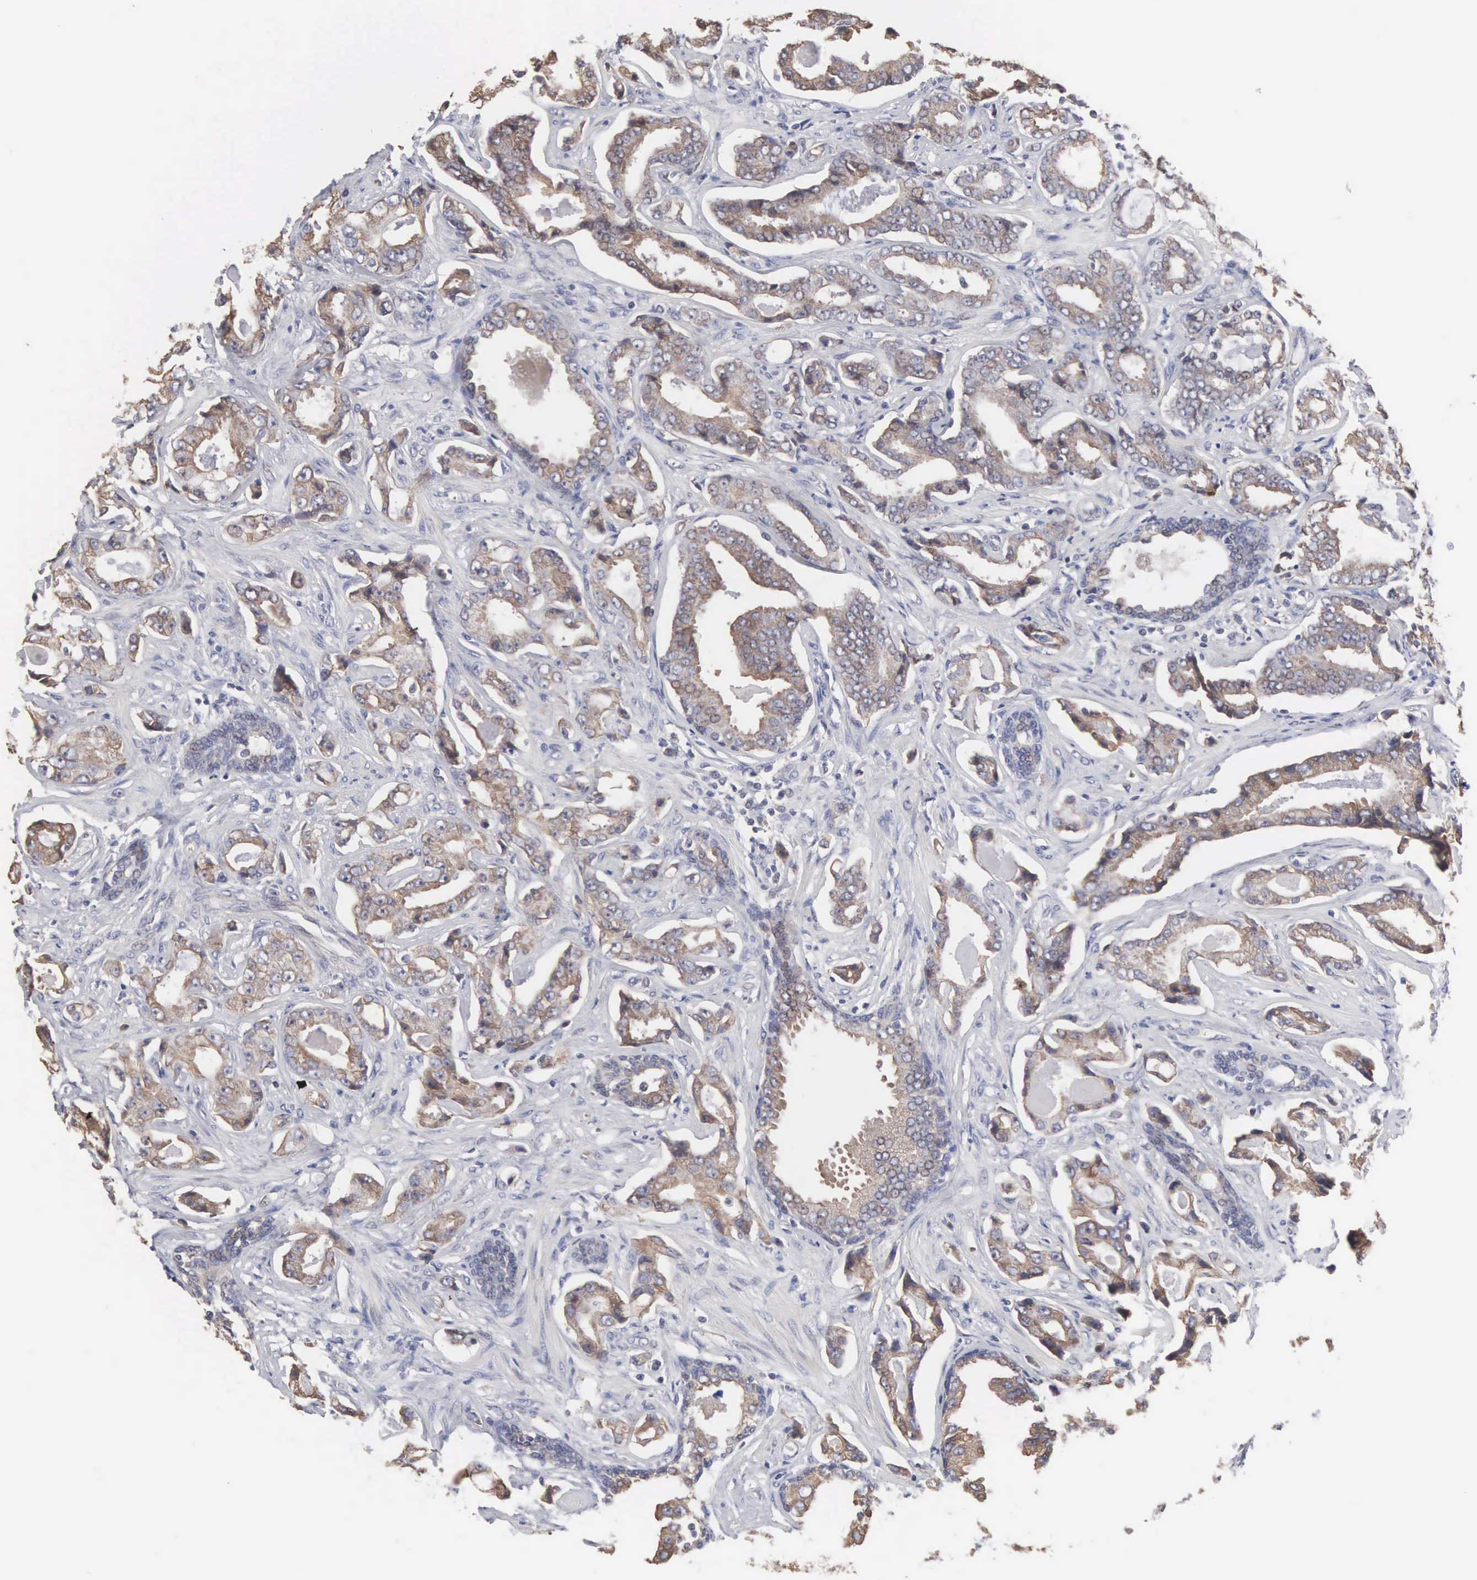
{"staining": {"intensity": "moderate", "quantity": ">75%", "location": "cytoplasmic/membranous"}, "tissue": "prostate cancer", "cell_type": "Tumor cells", "image_type": "cancer", "snomed": [{"axis": "morphology", "description": "Adenocarcinoma, Low grade"}, {"axis": "topography", "description": "Prostate"}], "caption": "Moderate cytoplasmic/membranous protein expression is present in about >75% of tumor cells in prostate cancer (adenocarcinoma (low-grade)).", "gene": "INF2", "patient": {"sex": "male", "age": 65}}